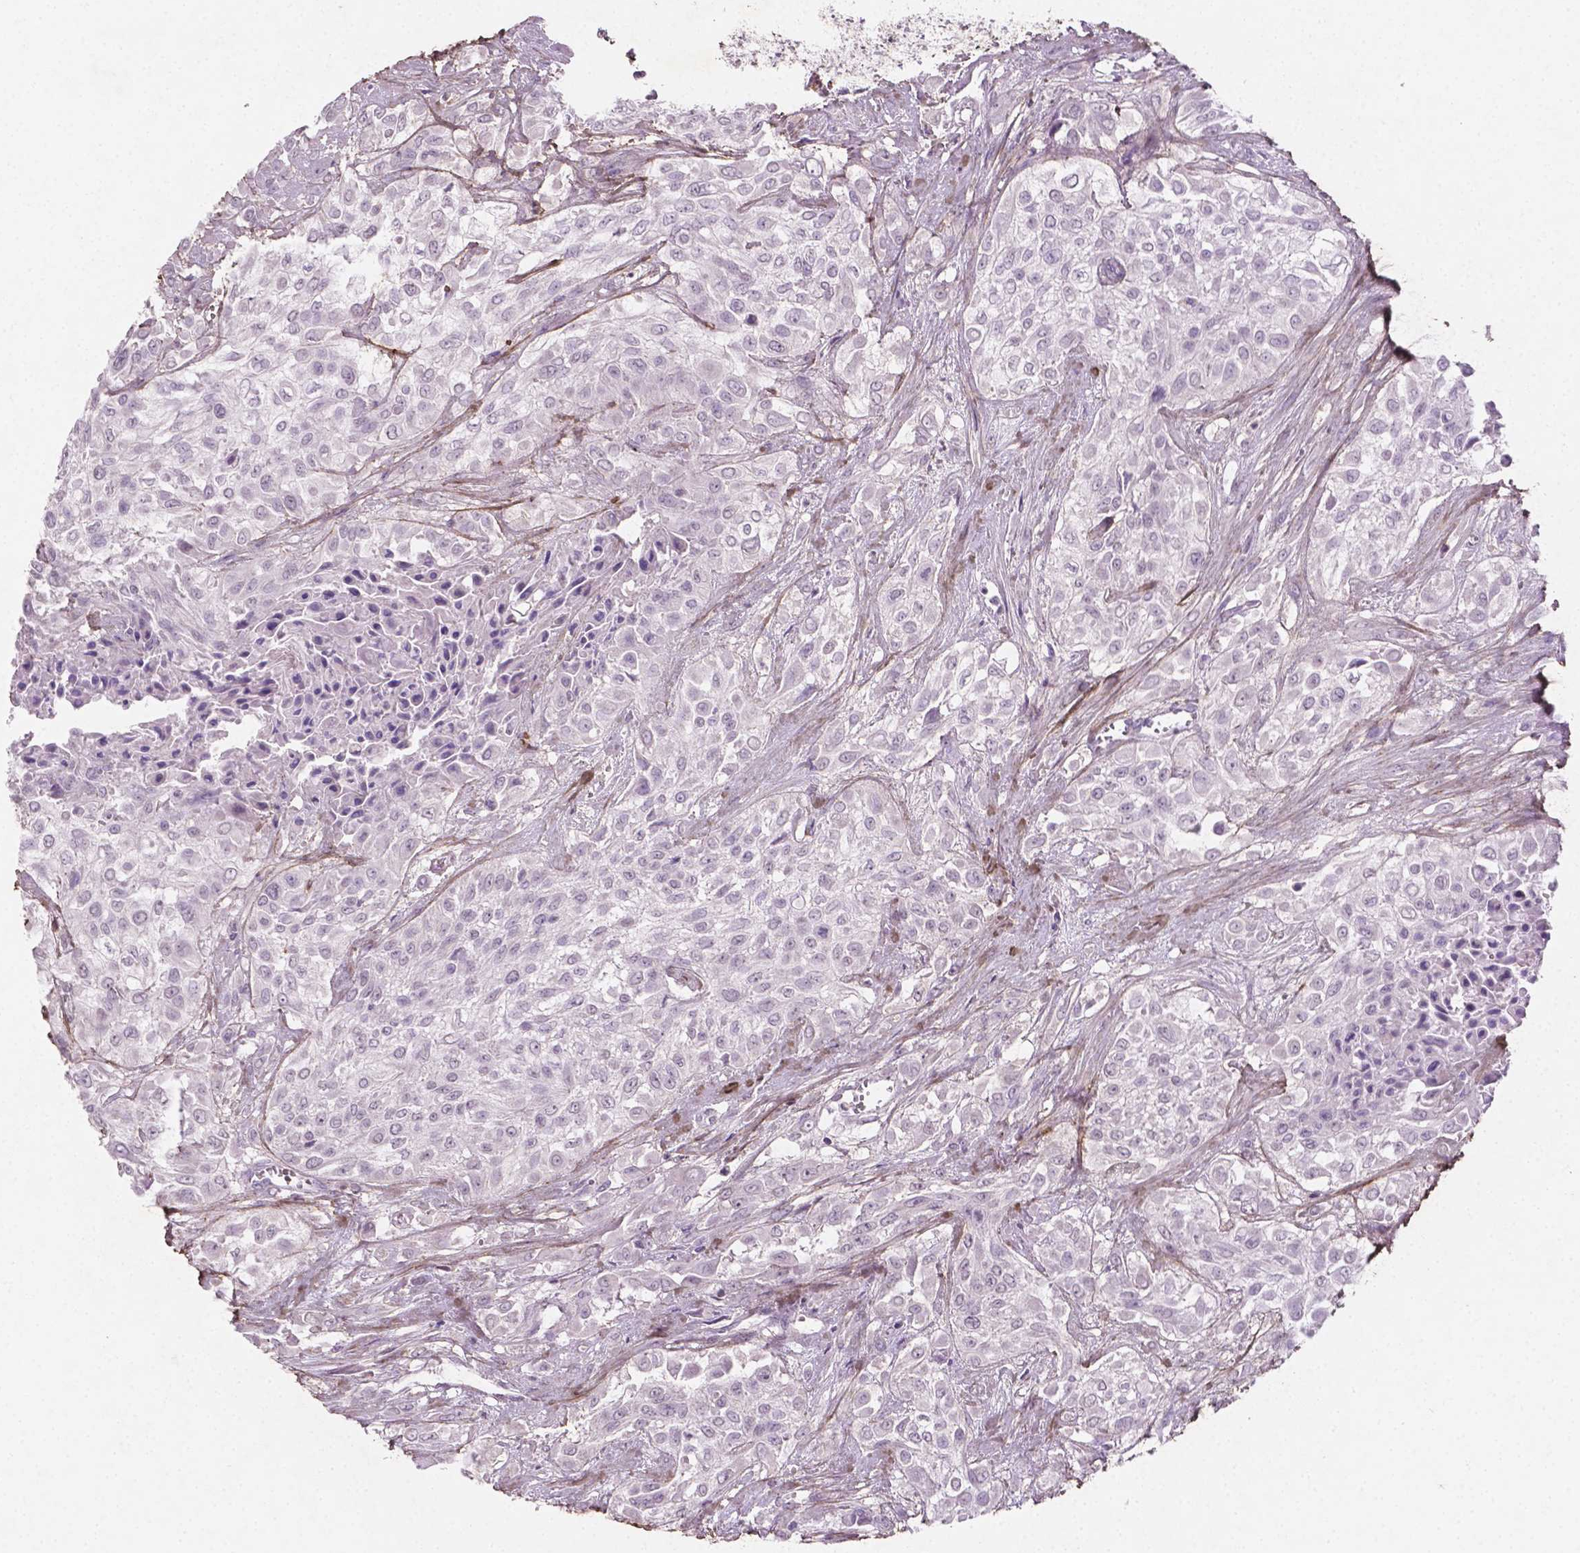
{"staining": {"intensity": "negative", "quantity": "none", "location": "none"}, "tissue": "urothelial cancer", "cell_type": "Tumor cells", "image_type": "cancer", "snomed": [{"axis": "morphology", "description": "Urothelial carcinoma, High grade"}, {"axis": "topography", "description": "Urinary bladder"}], "caption": "IHC micrograph of human urothelial cancer stained for a protein (brown), which shows no expression in tumor cells.", "gene": "DLG2", "patient": {"sex": "male", "age": 57}}